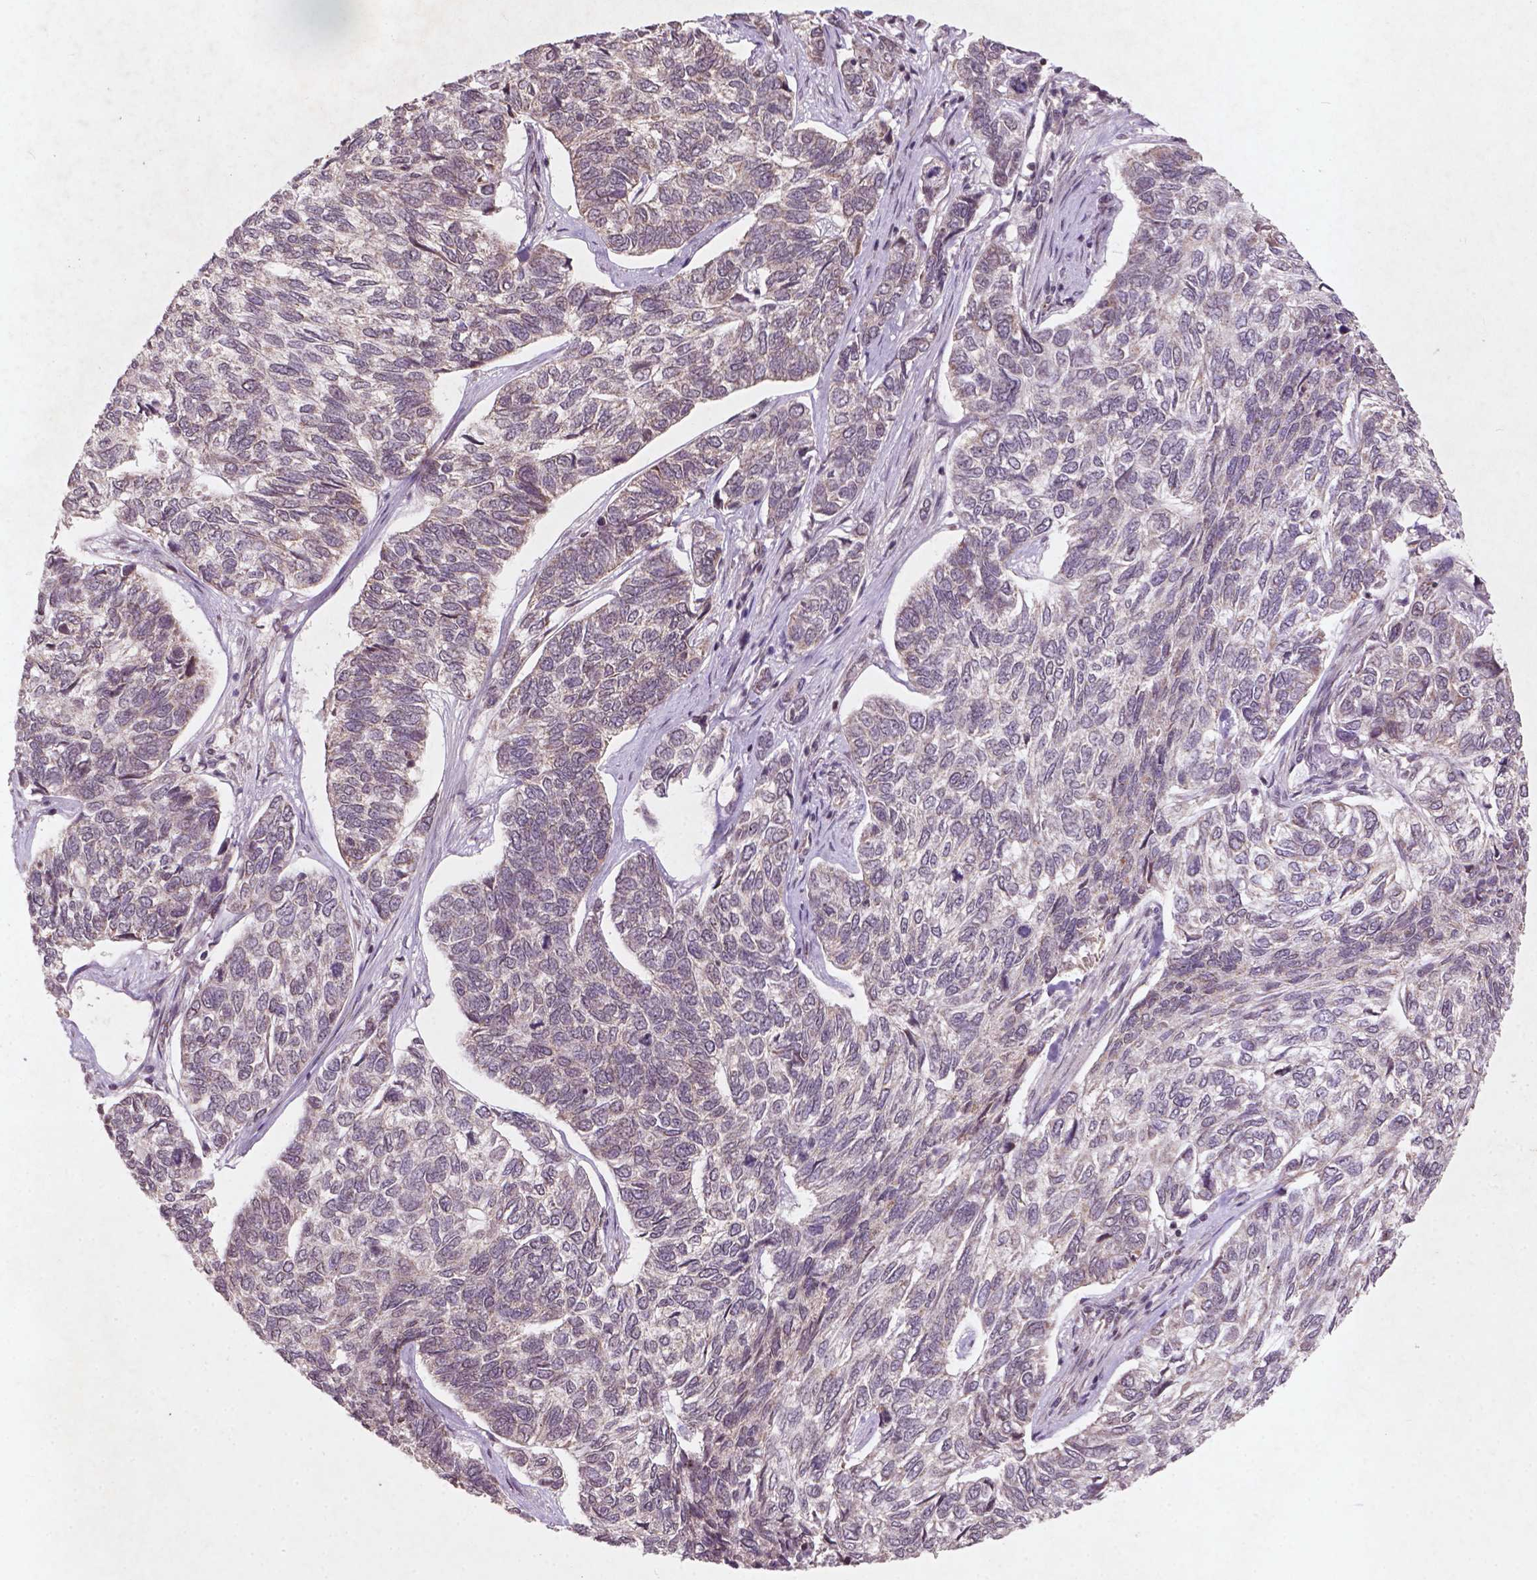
{"staining": {"intensity": "negative", "quantity": "none", "location": "none"}, "tissue": "skin cancer", "cell_type": "Tumor cells", "image_type": "cancer", "snomed": [{"axis": "morphology", "description": "Basal cell carcinoma"}, {"axis": "topography", "description": "Skin"}], "caption": "Tumor cells are negative for protein expression in human skin cancer.", "gene": "SMAD2", "patient": {"sex": "female", "age": 65}}